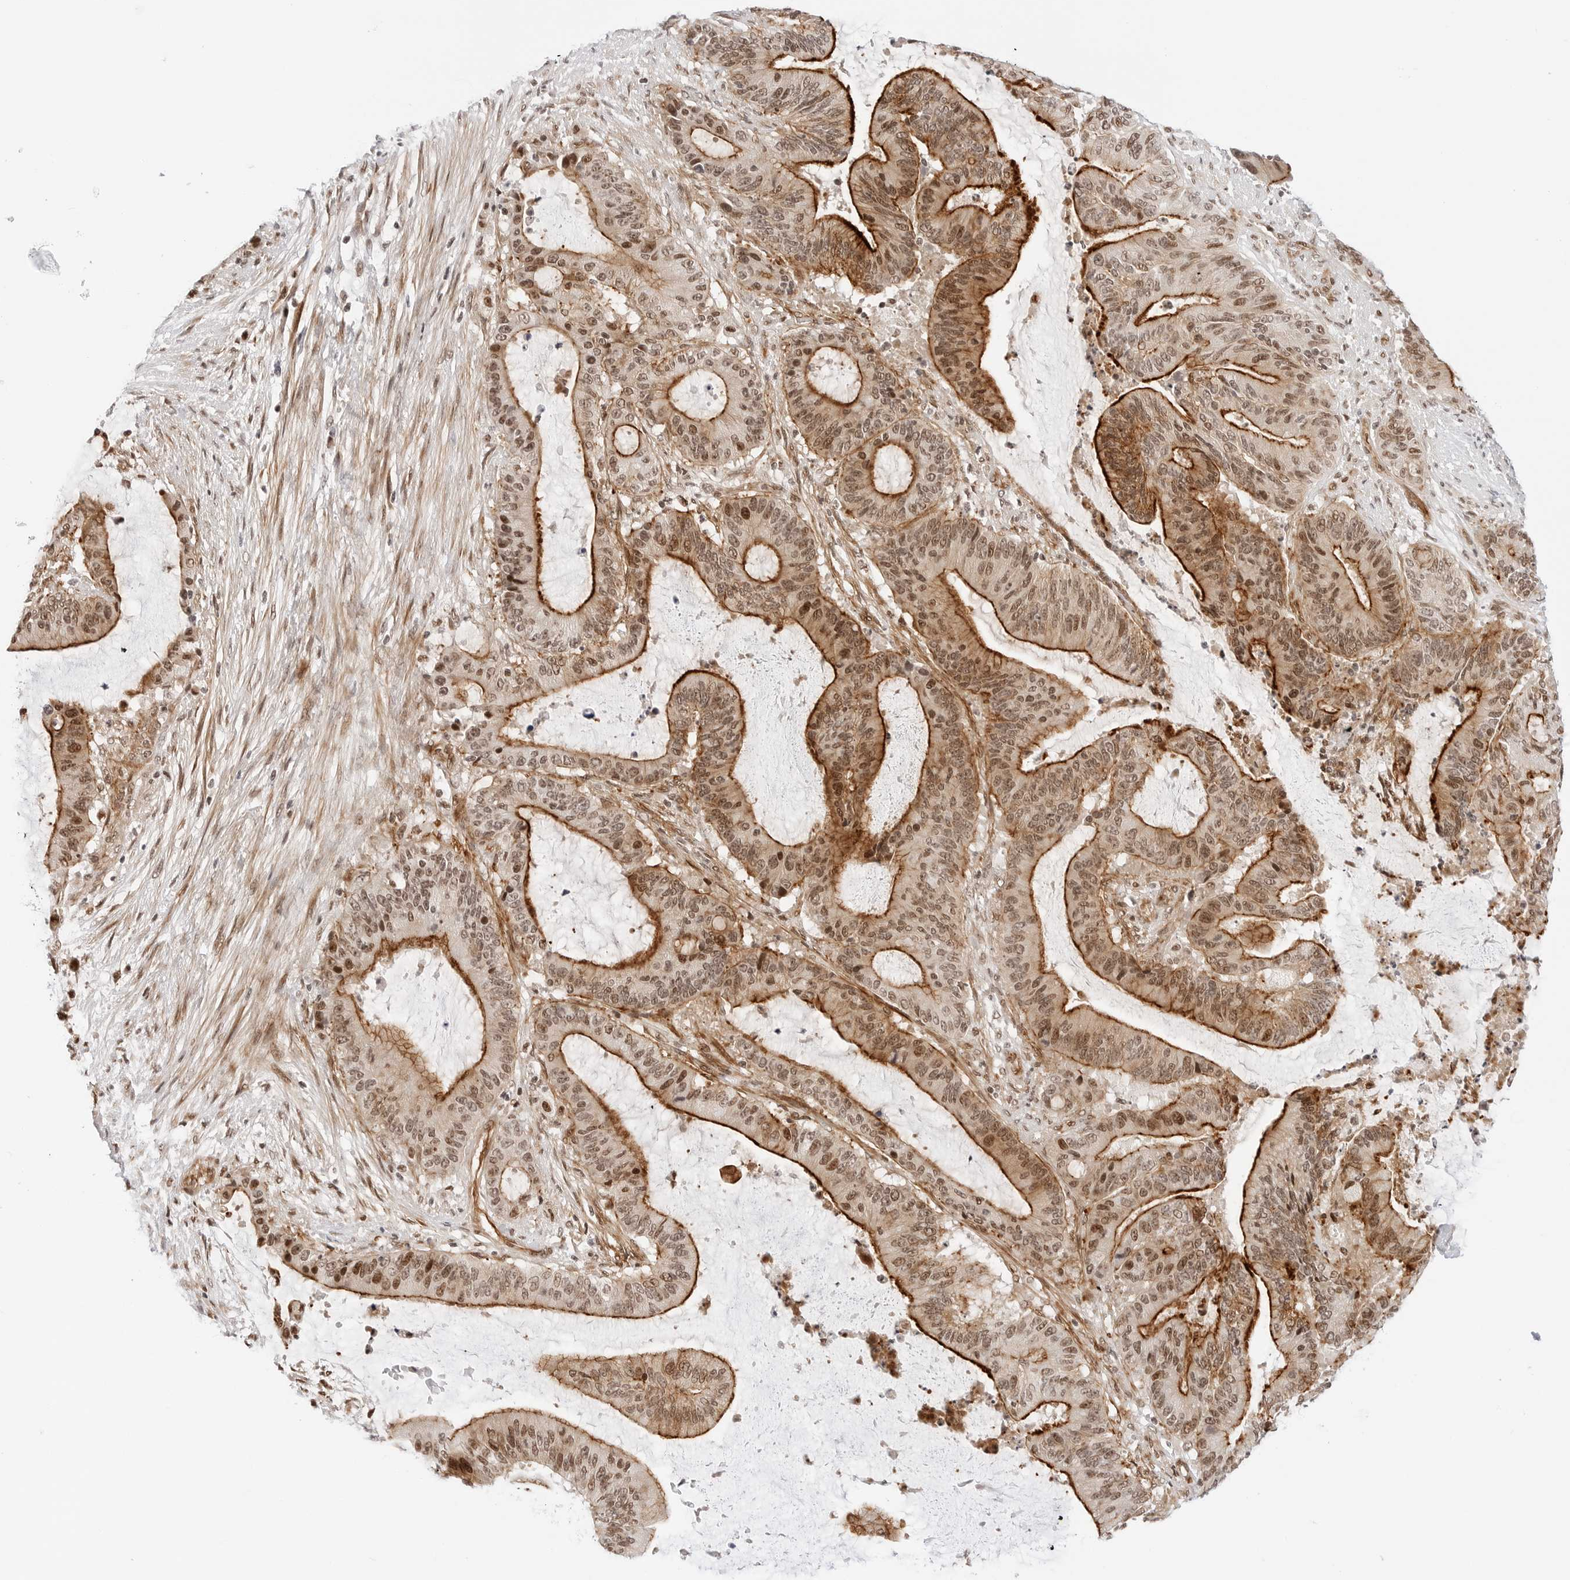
{"staining": {"intensity": "strong", "quantity": ">75%", "location": "cytoplasmic/membranous,nuclear"}, "tissue": "liver cancer", "cell_type": "Tumor cells", "image_type": "cancer", "snomed": [{"axis": "morphology", "description": "Normal tissue, NOS"}, {"axis": "morphology", "description": "Cholangiocarcinoma"}, {"axis": "topography", "description": "Liver"}, {"axis": "topography", "description": "Peripheral nerve tissue"}], "caption": "Immunohistochemical staining of human liver cancer demonstrates high levels of strong cytoplasmic/membranous and nuclear expression in about >75% of tumor cells.", "gene": "ZNF613", "patient": {"sex": "female", "age": 73}}